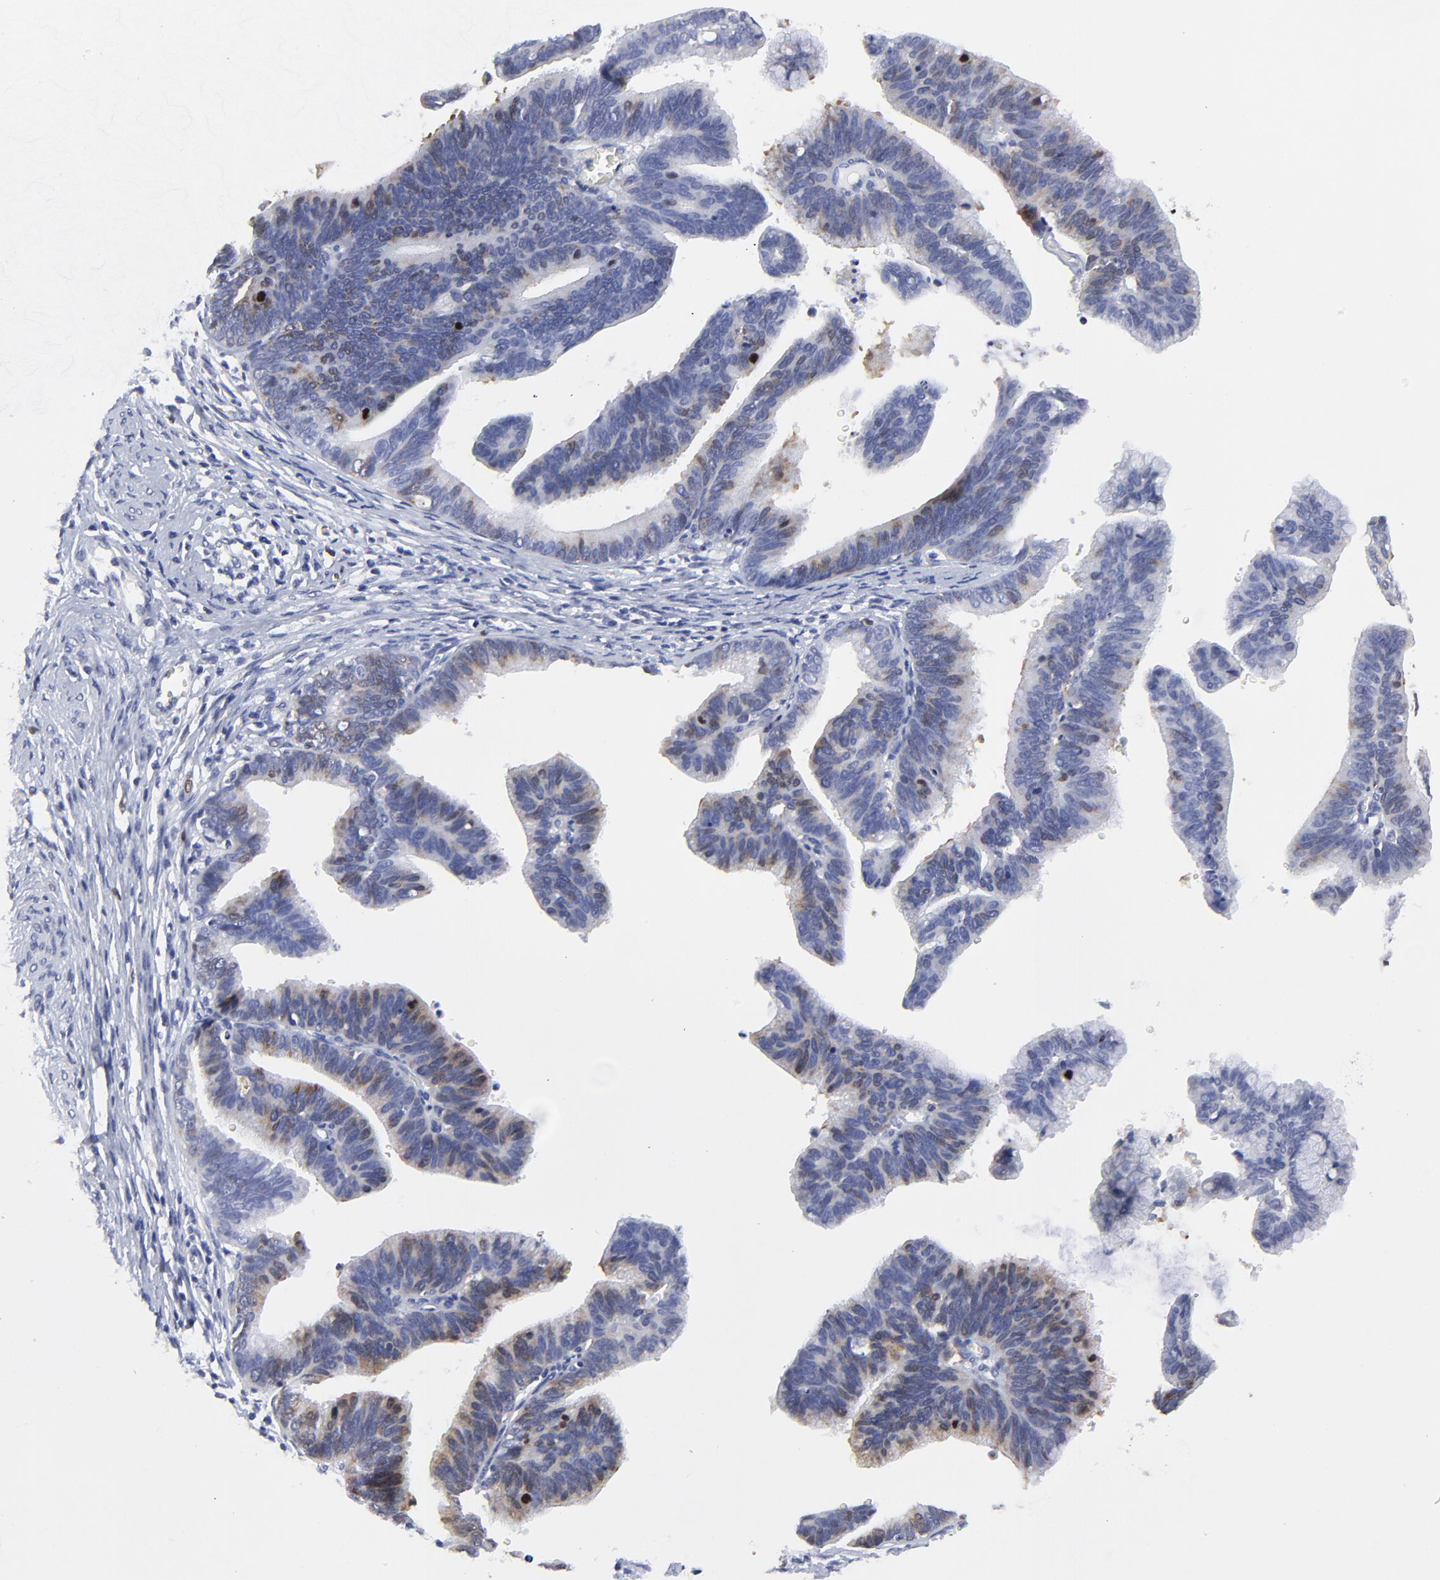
{"staining": {"intensity": "weak", "quantity": "<25%", "location": "cytoplasmic/membranous,nuclear"}, "tissue": "cervical cancer", "cell_type": "Tumor cells", "image_type": "cancer", "snomed": [{"axis": "morphology", "description": "Adenocarcinoma, NOS"}, {"axis": "topography", "description": "Cervix"}], "caption": "The immunohistochemistry photomicrograph has no significant staining in tumor cells of adenocarcinoma (cervical) tissue.", "gene": "NCAPH", "patient": {"sex": "female", "age": 47}}